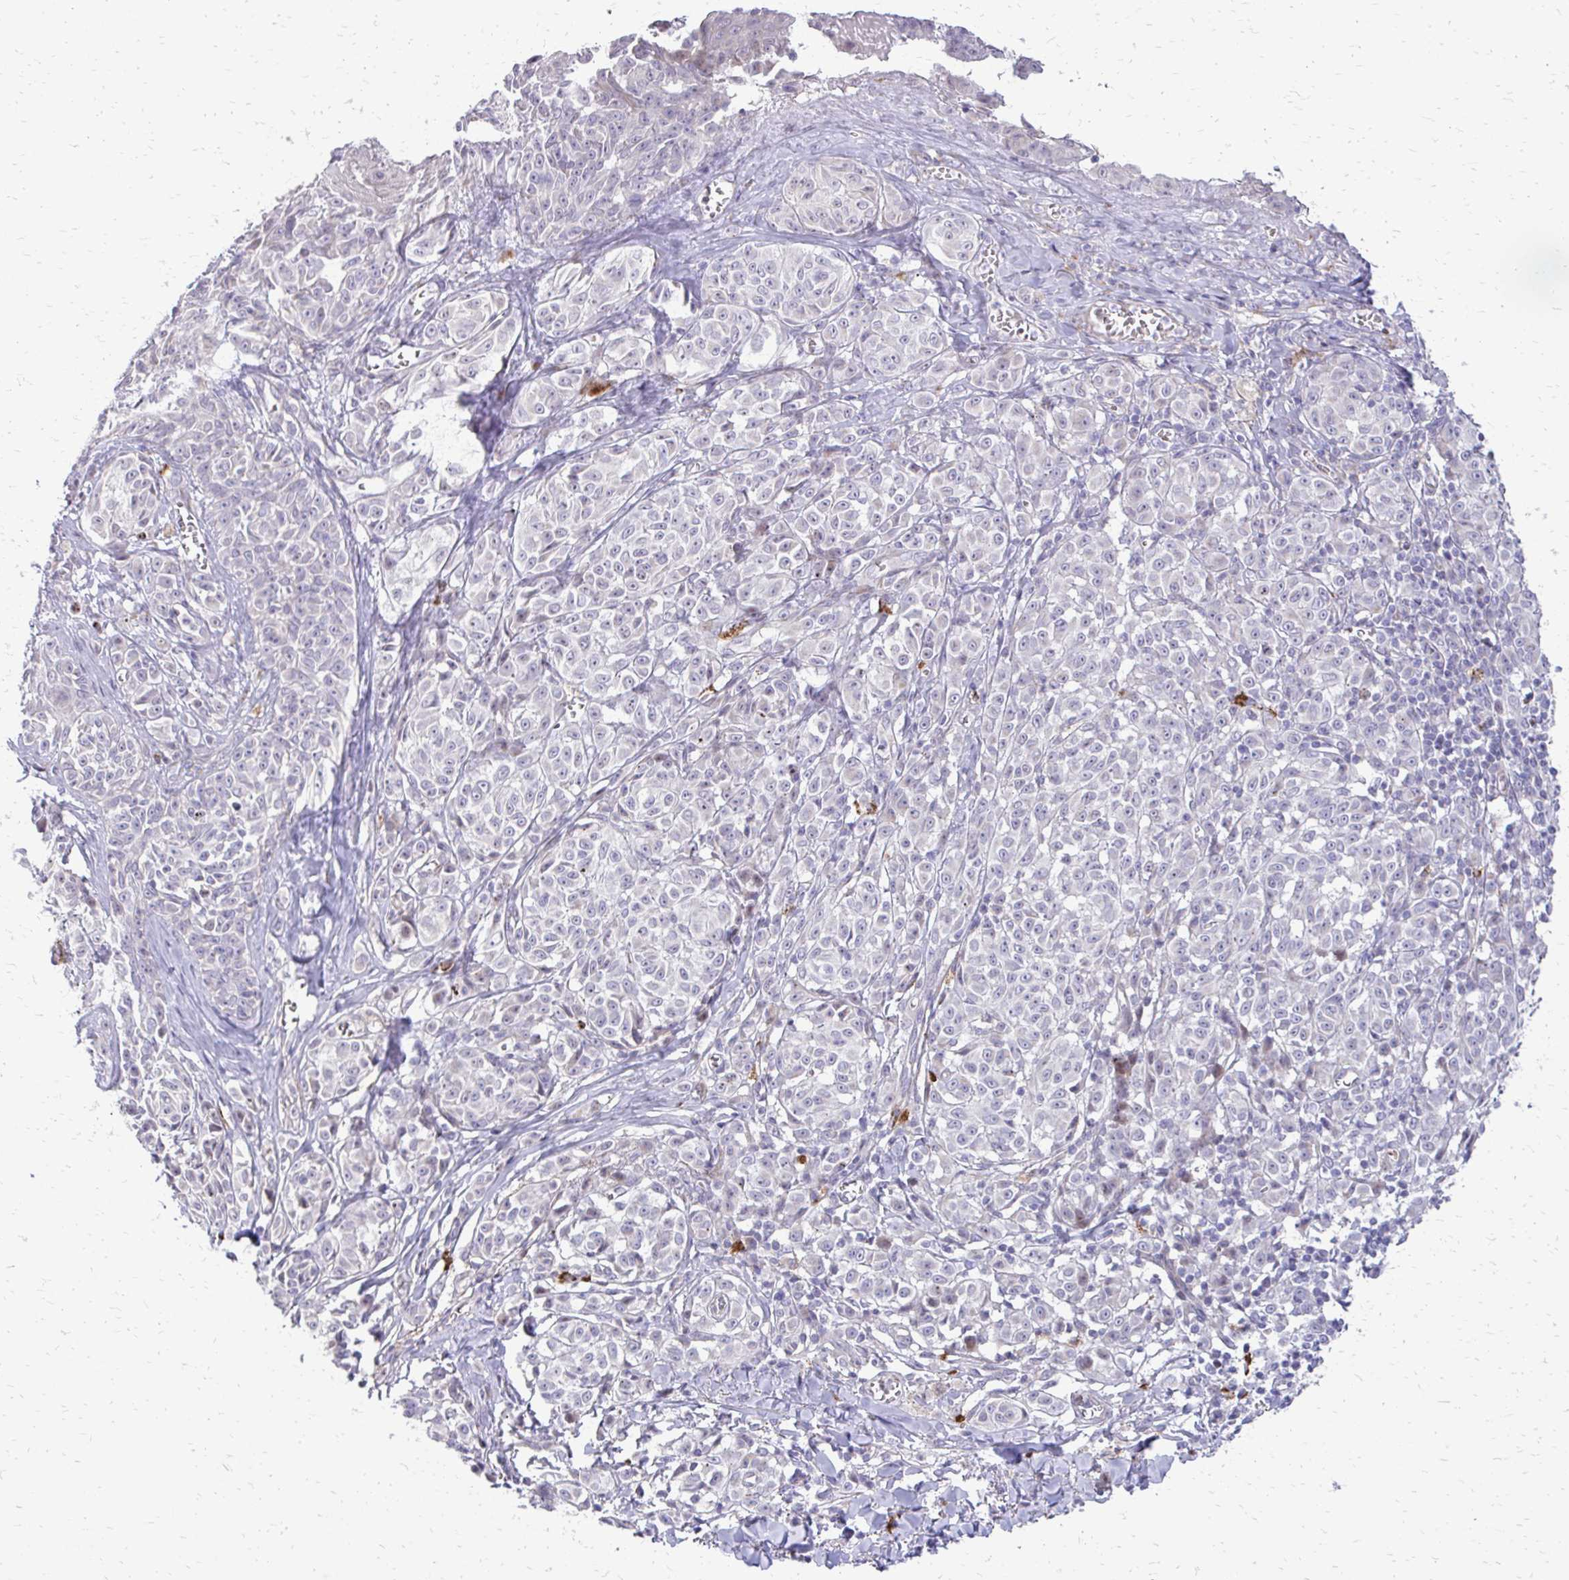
{"staining": {"intensity": "negative", "quantity": "none", "location": "none"}, "tissue": "melanoma", "cell_type": "Tumor cells", "image_type": "cancer", "snomed": [{"axis": "morphology", "description": "Malignant melanoma, NOS"}, {"axis": "topography", "description": "Skin"}], "caption": "Tumor cells show no significant positivity in melanoma.", "gene": "FUNDC2", "patient": {"sex": "female", "age": 43}}